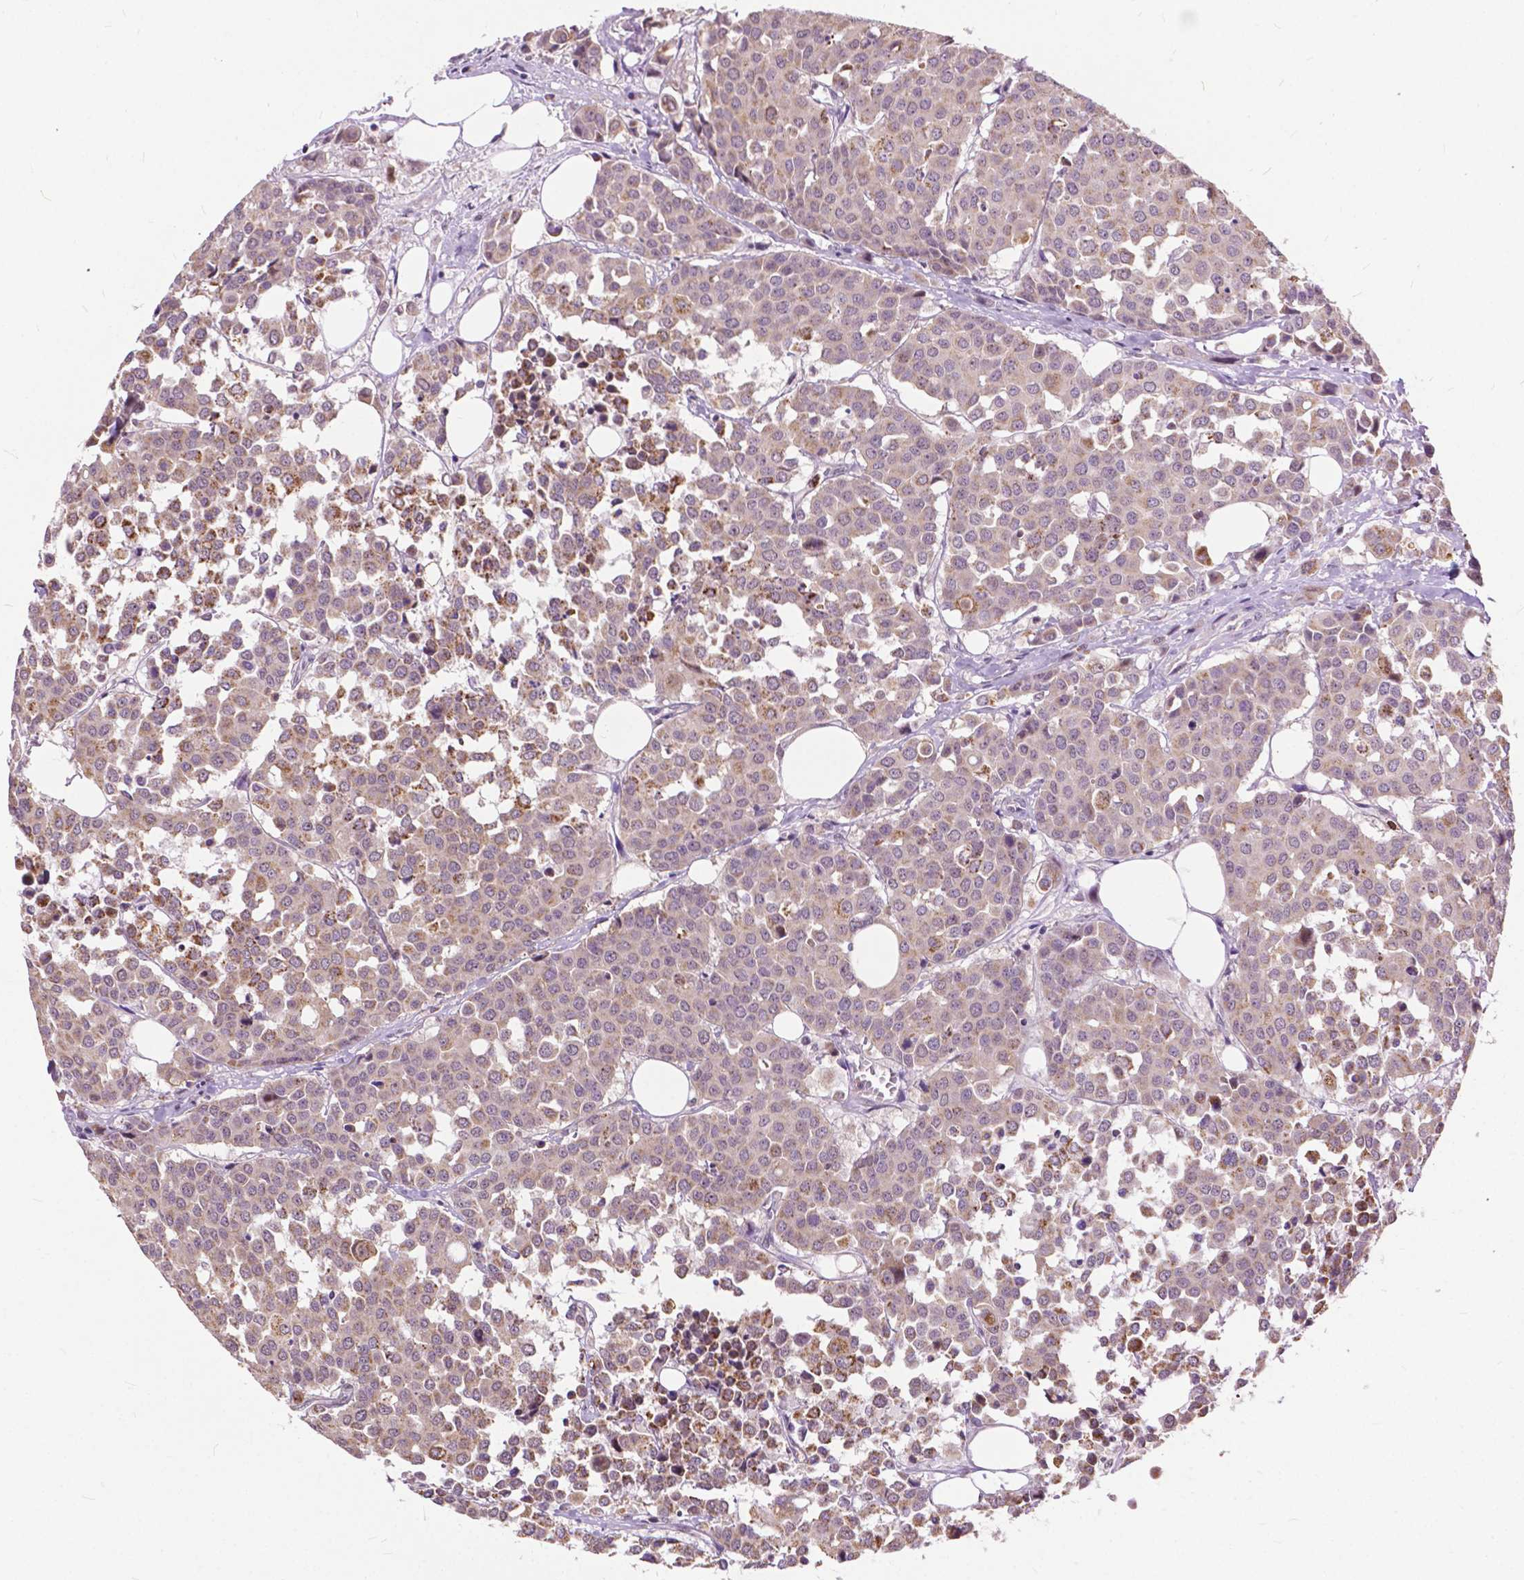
{"staining": {"intensity": "moderate", "quantity": "<25%", "location": "cytoplasmic/membranous"}, "tissue": "carcinoid", "cell_type": "Tumor cells", "image_type": "cancer", "snomed": [{"axis": "morphology", "description": "Carcinoid, malignant, NOS"}, {"axis": "topography", "description": "Colon"}], "caption": "The photomicrograph shows immunohistochemical staining of carcinoid. There is moderate cytoplasmic/membranous positivity is identified in about <25% of tumor cells.", "gene": "TTC9B", "patient": {"sex": "male", "age": 81}}